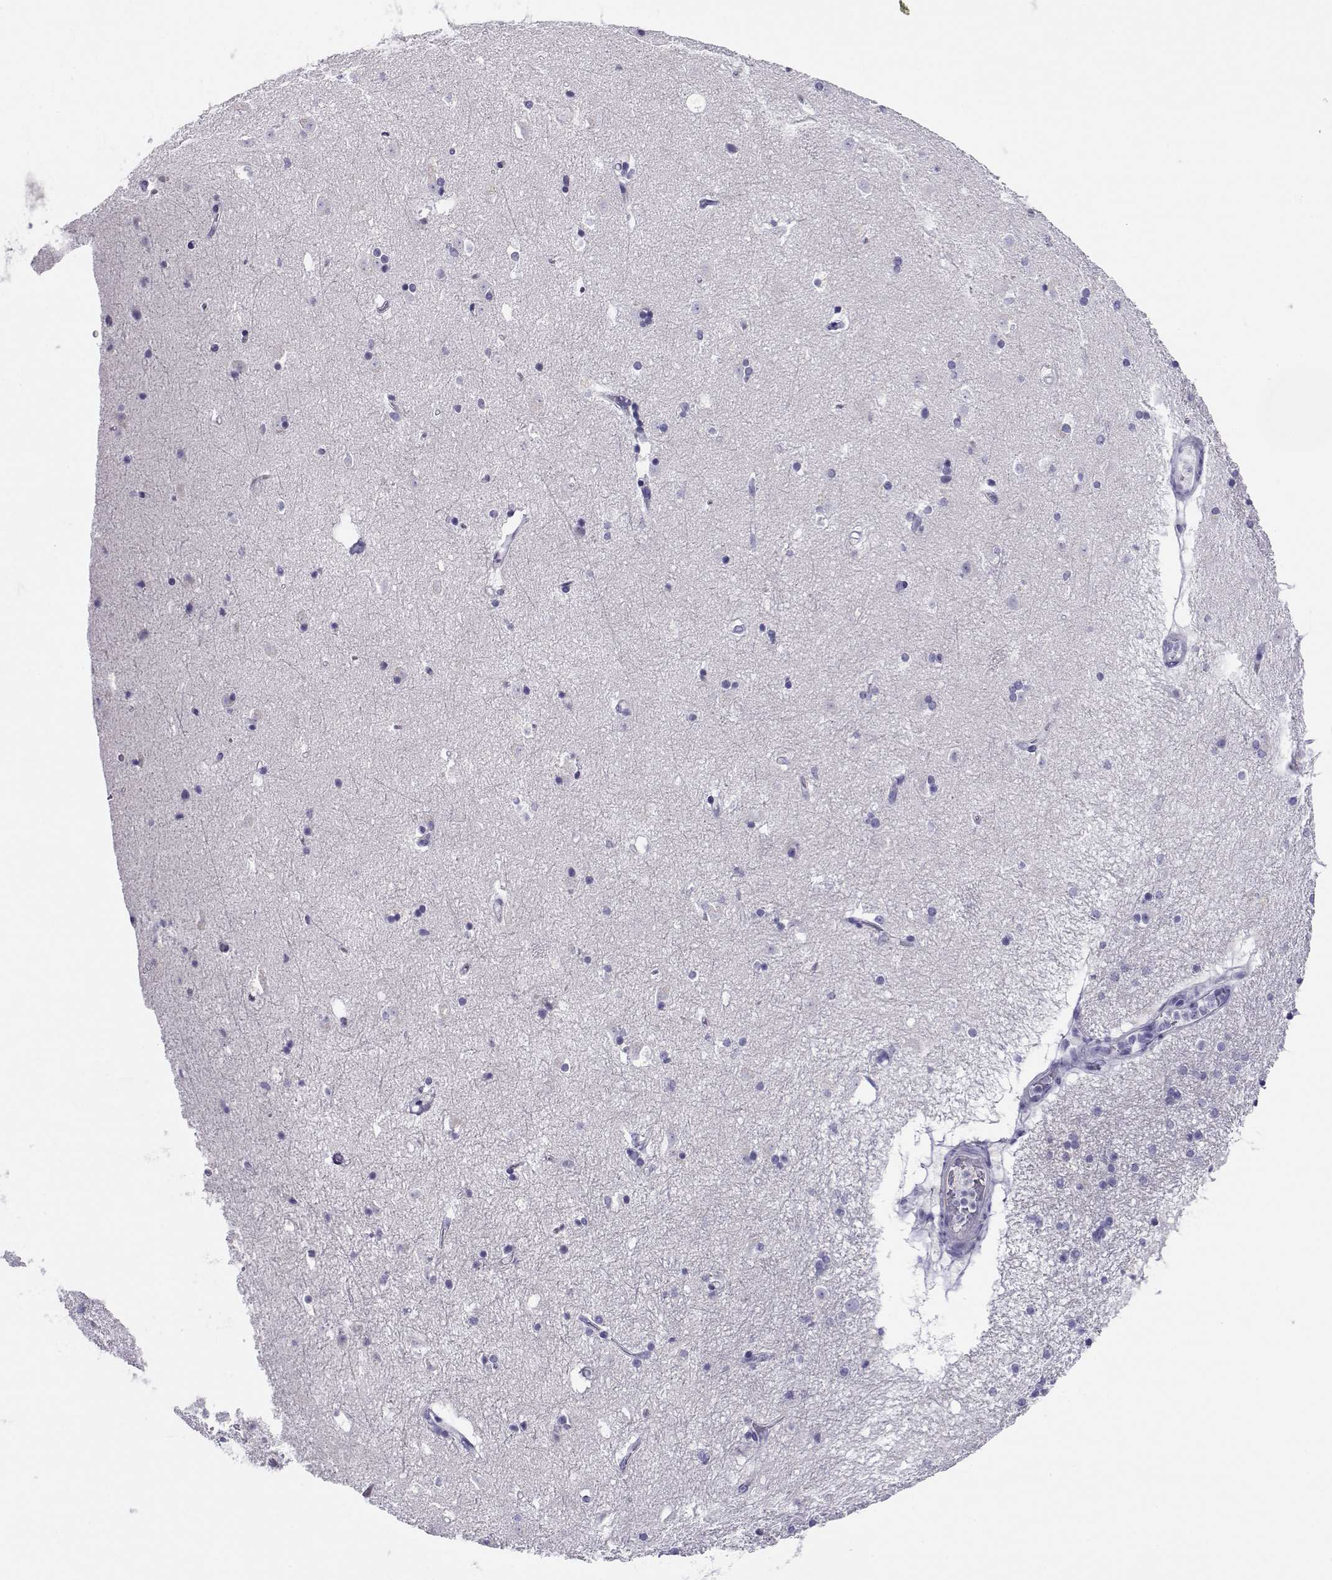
{"staining": {"intensity": "negative", "quantity": "none", "location": "none"}, "tissue": "caudate", "cell_type": "Glial cells", "image_type": "normal", "snomed": [{"axis": "morphology", "description": "Normal tissue, NOS"}, {"axis": "topography", "description": "Lateral ventricle wall"}], "caption": "The image reveals no significant staining in glial cells of caudate. (Stains: DAB IHC with hematoxylin counter stain, Microscopy: brightfield microscopy at high magnification).", "gene": "RHOXF2B", "patient": {"sex": "male", "age": 51}}